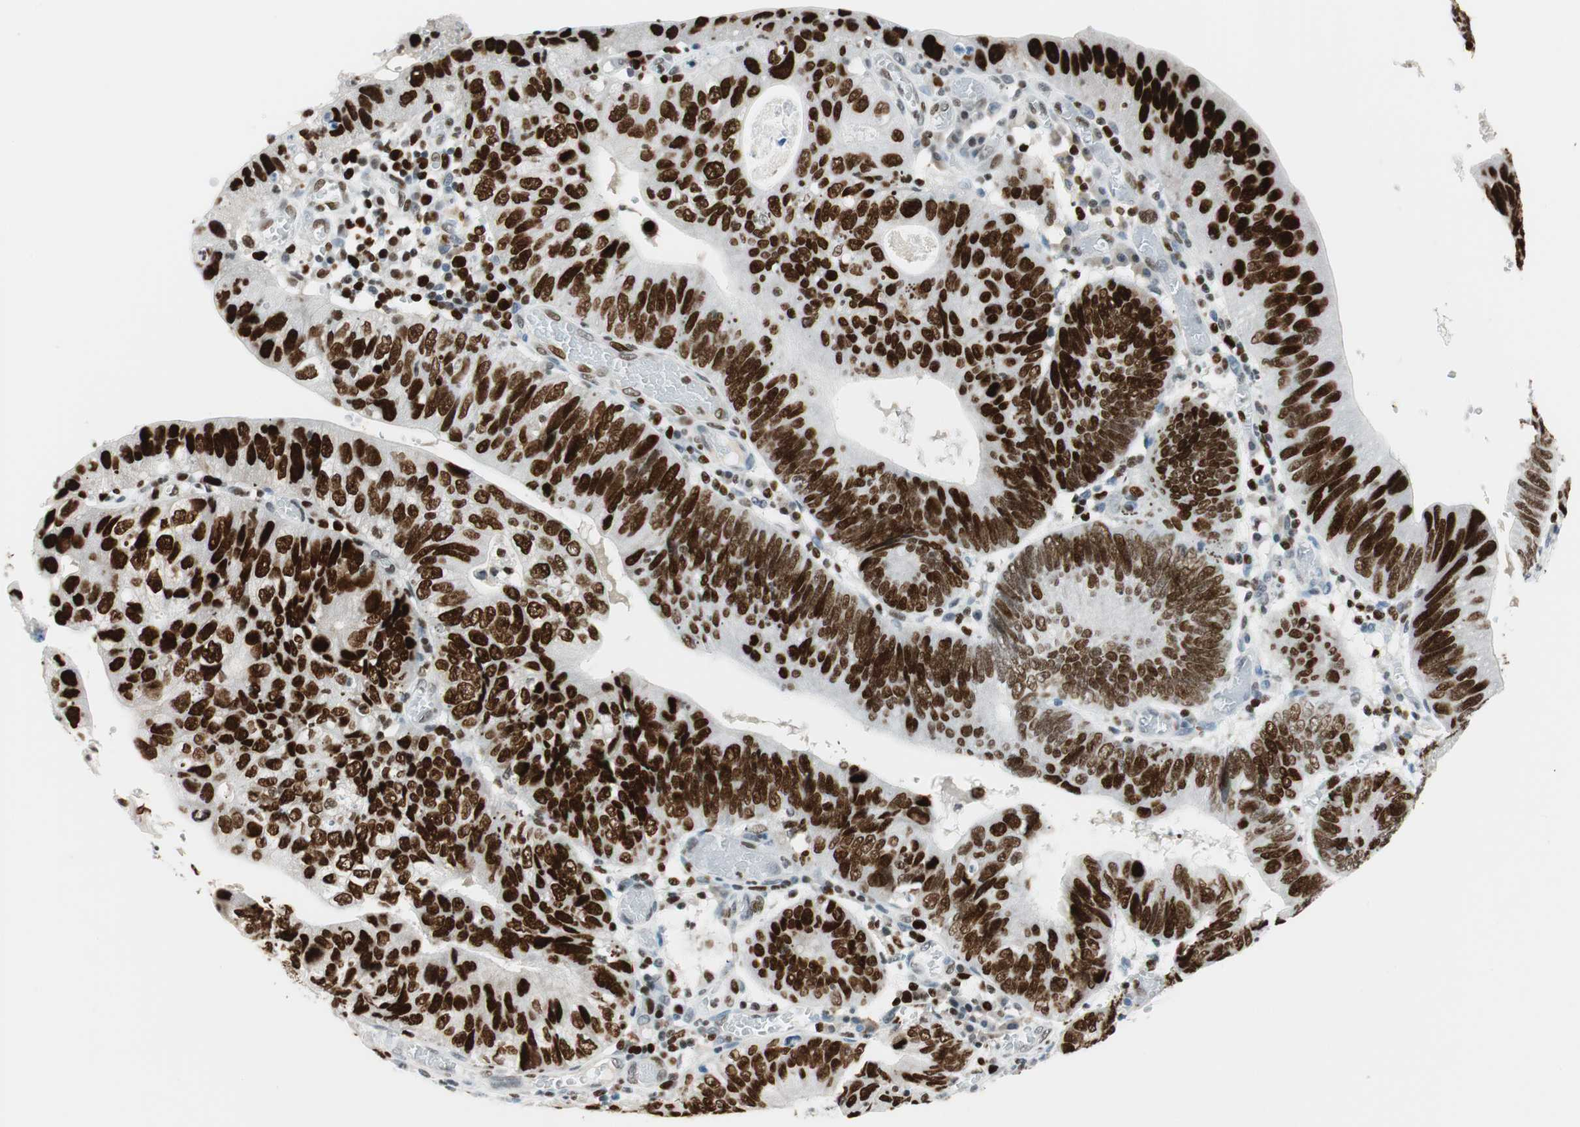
{"staining": {"intensity": "strong", "quantity": ">75%", "location": "nuclear"}, "tissue": "stomach cancer", "cell_type": "Tumor cells", "image_type": "cancer", "snomed": [{"axis": "morphology", "description": "Adenocarcinoma, NOS"}, {"axis": "topography", "description": "Stomach"}], "caption": "Approximately >75% of tumor cells in human stomach adenocarcinoma reveal strong nuclear protein expression as visualized by brown immunohistochemical staining.", "gene": "EZH2", "patient": {"sex": "male", "age": 59}}